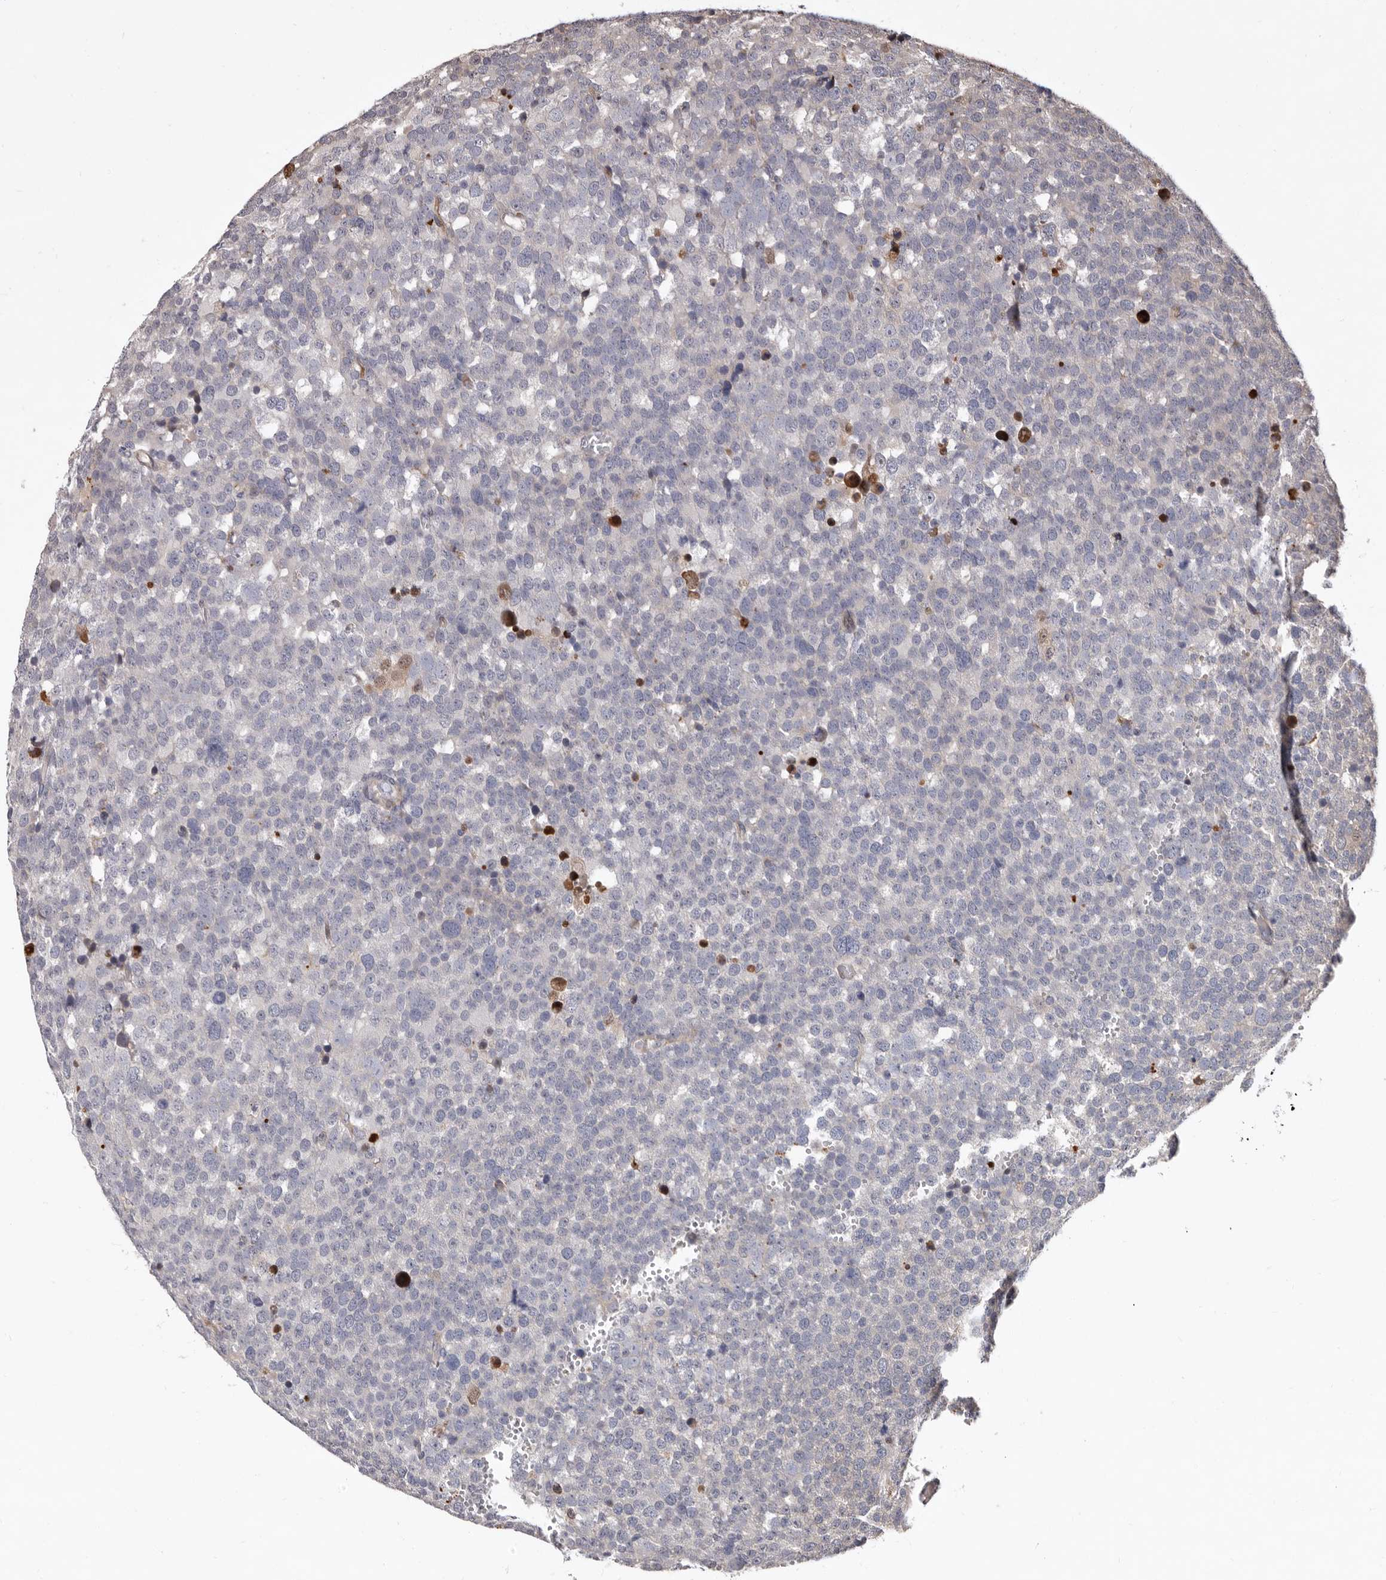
{"staining": {"intensity": "negative", "quantity": "none", "location": "none"}, "tissue": "testis cancer", "cell_type": "Tumor cells", "image_type": "cancer", "snomed": [{"axis": "morphology", "description": "Seminoma, NOS"}, {"axis": "topography", "description": "Testis"}], "caption": "Testis seminoma was stained to show a protein in brown. There is no significant positivity in tumor cells. The staining was performed using DAB (3,3'-diaminobenzidine) to visualize the protein expression in brown, while the nuclei were stained in blue with hematoxylin (Magnification: 20x).", "gene": "WEE2", "patient": {"sex": "male", "age": 71}}